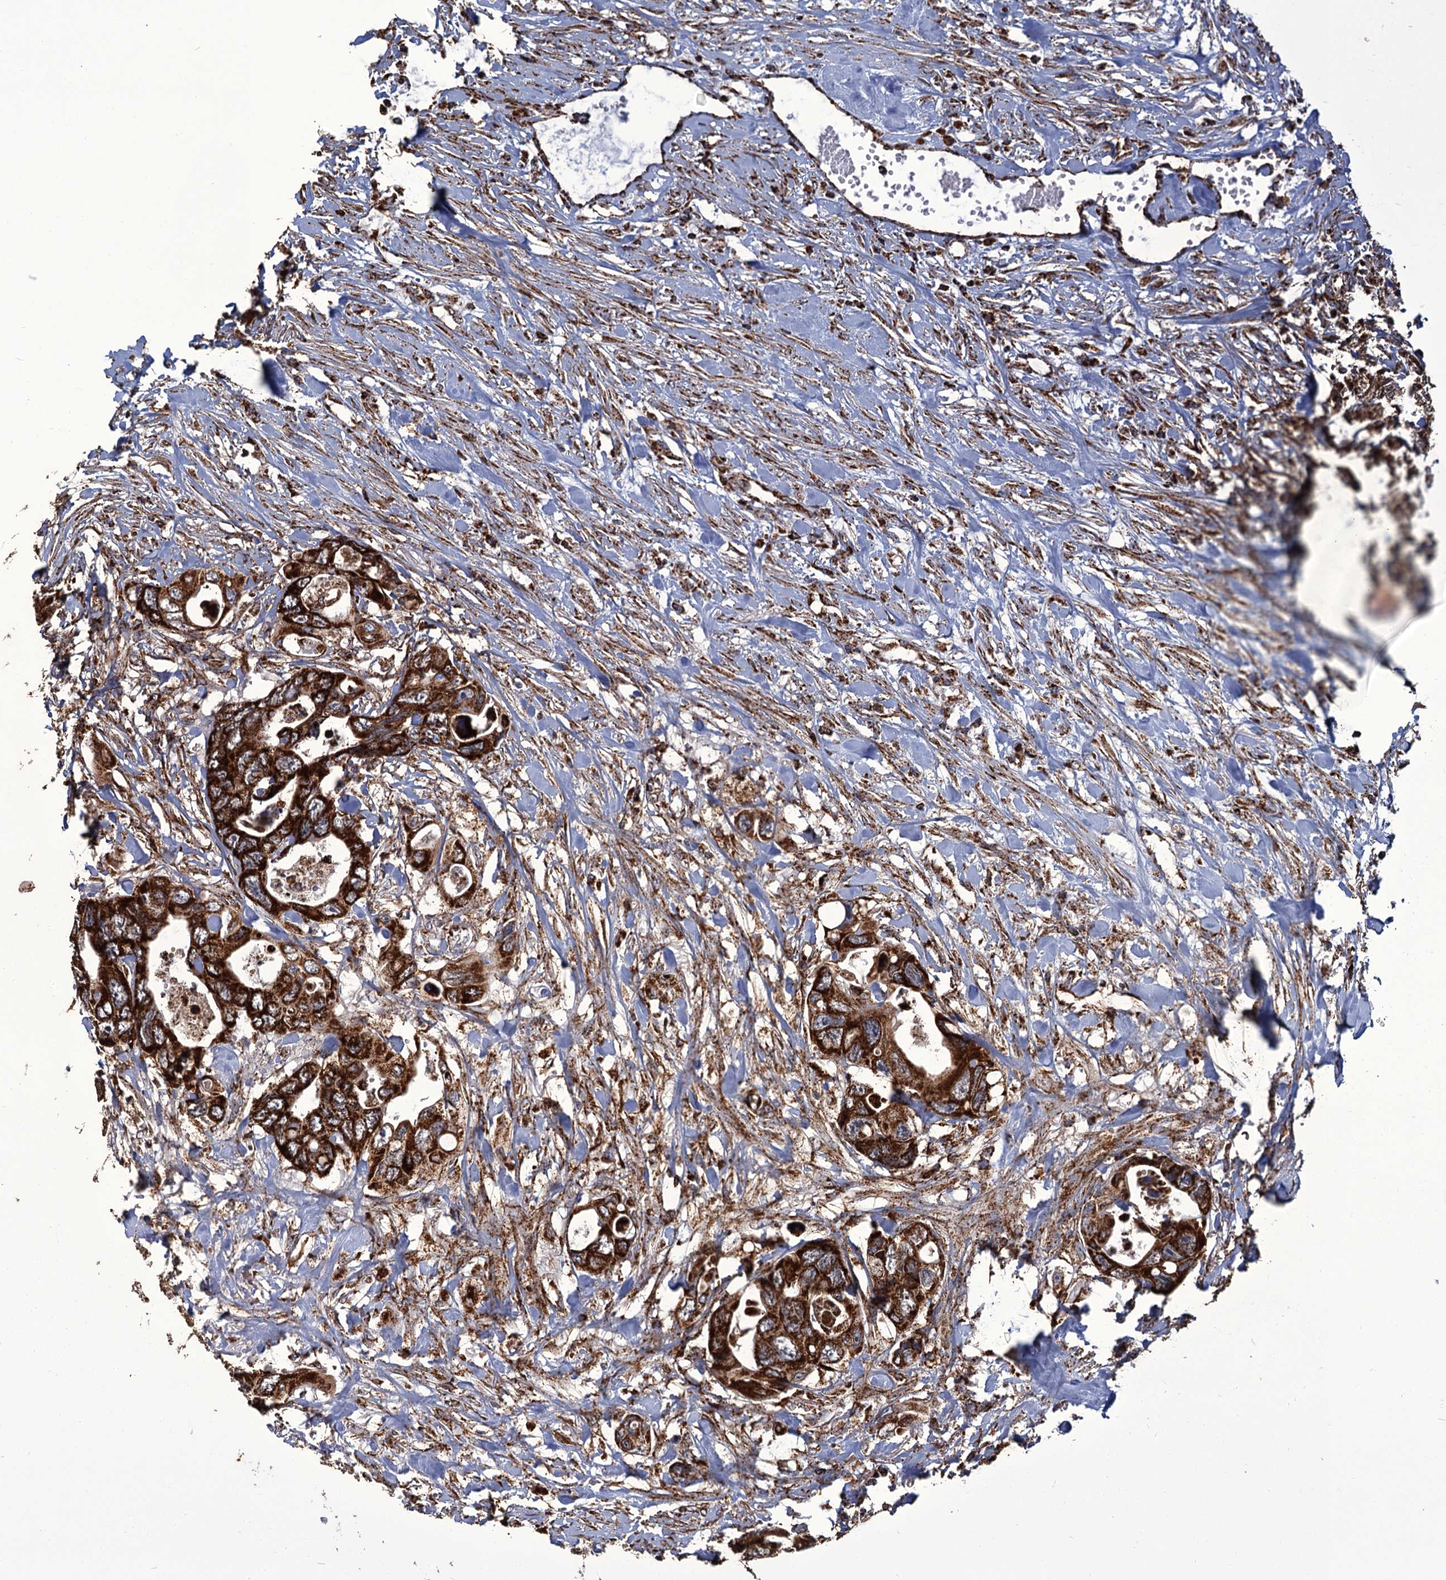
{"staining": {"intensity": "strong", "quantity": ">75%", "location": "cytoplasmic/membranous"}, "tissue": "colorectal cancer", "cell_type": "Tumor cells", "image_type": "cancer", "snomed": [{"axis": "morphology", "description": "Adenocarcinoma, NOS"}, {"axis": "topography", "description": "Rectum"}], "caption": "Immunohistochemistry (IHC) (DAB (3,3'-diaminobenzidine)) staining of human colorectal cancer (adenocarcinoma) shows strong cytoplasmic/membranous protein staining in approximately >75% of tumor cells.", "gene": "APH1A", "patient": {"sex": "male", "age": 57}}